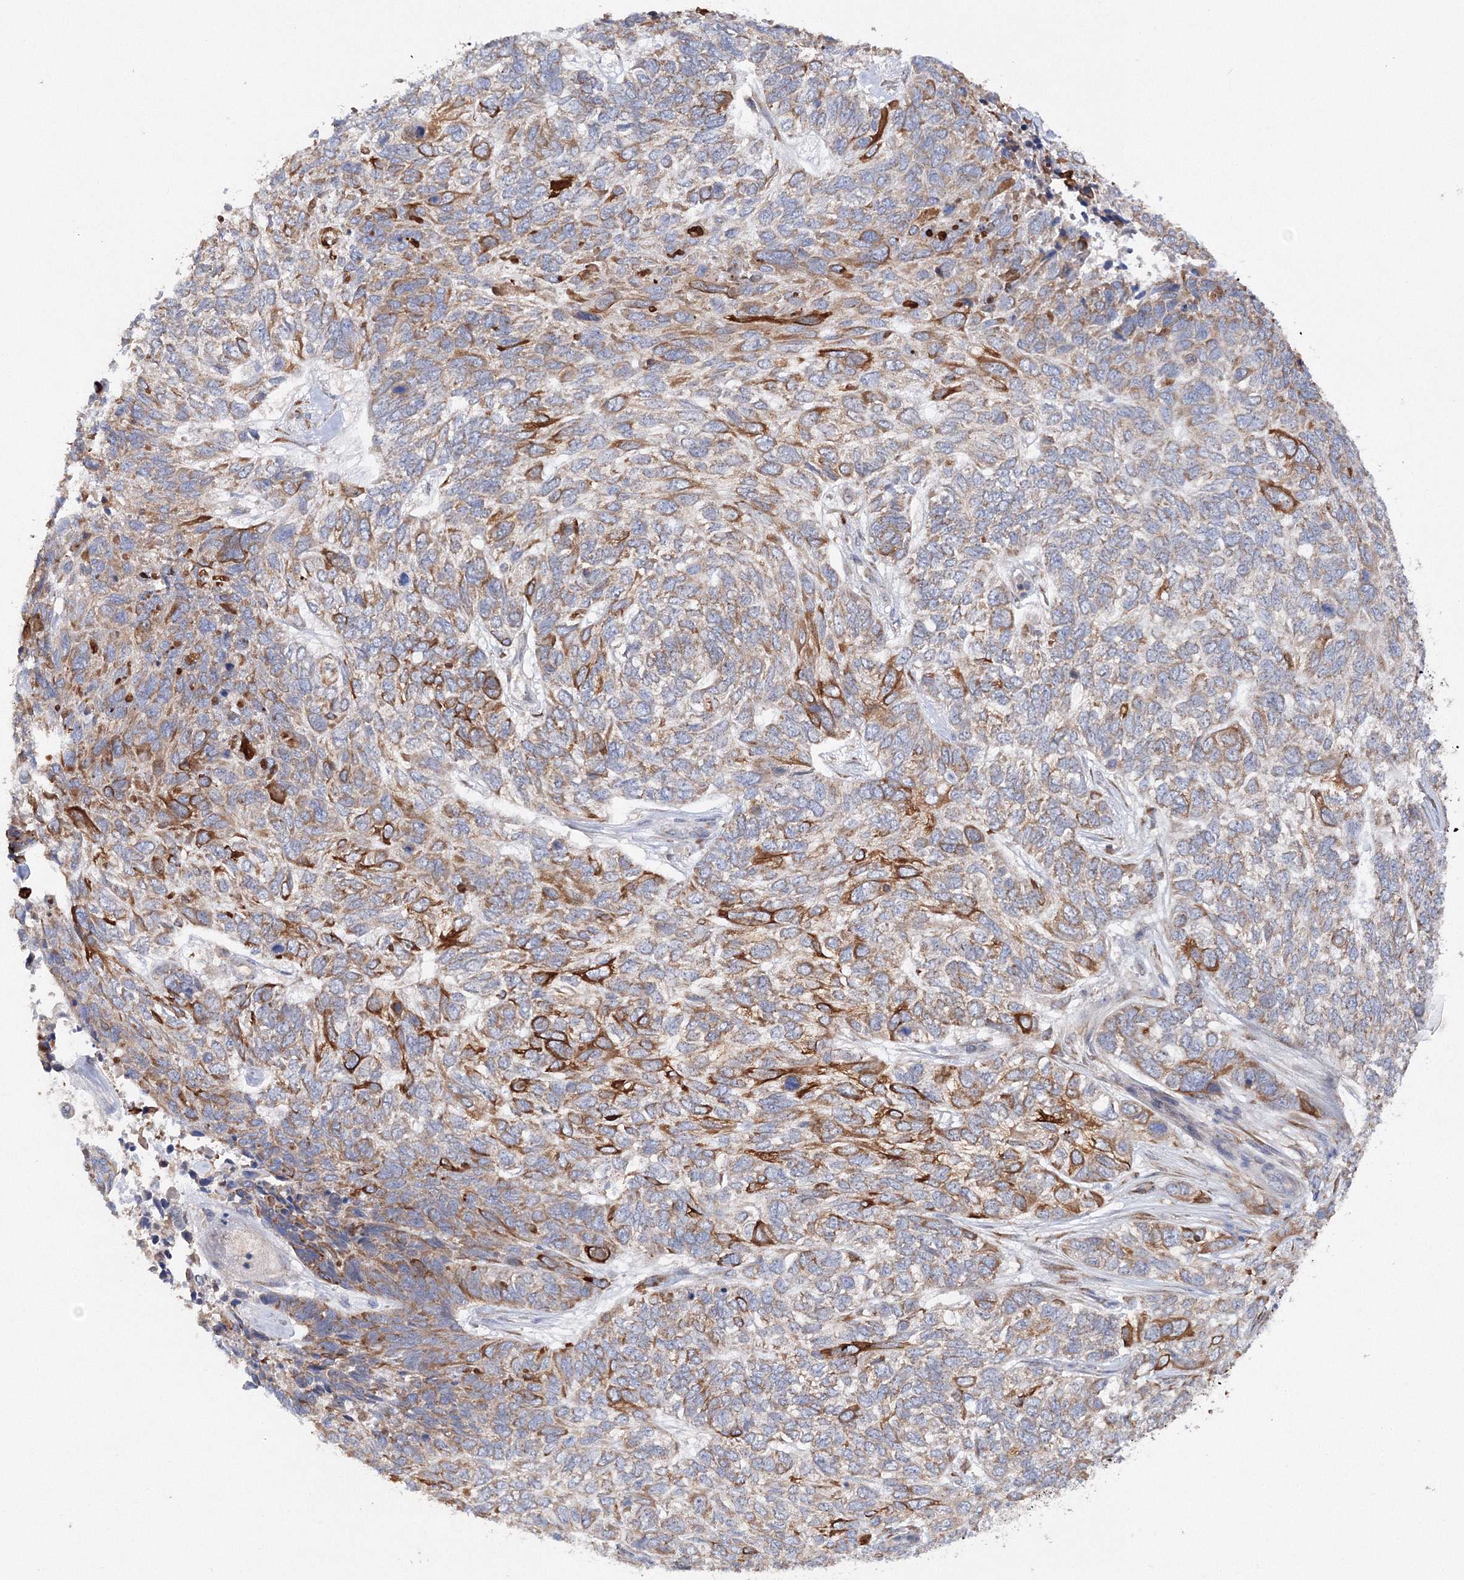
{"staining": {"intensity": "strong", "quantity": "<25%", "location": "cytoplasmic/membranous"}, "tissue": "skin cancer", "cell_type": "Tumor cells", "image_type": "cancer", "snomed": [{"axis": "morphology", "description": "Basal cell carcinoma"}, {"axis": "topography", "description": "Skin"}], "caption": "A brown stain shows strong cytoplasmic/membranous positivity of a protein in skin cancer (basal cell carcinoma) tumor cells.", "gene": "DIS3L2", "patient": {"sex": "female", "age": 65}}